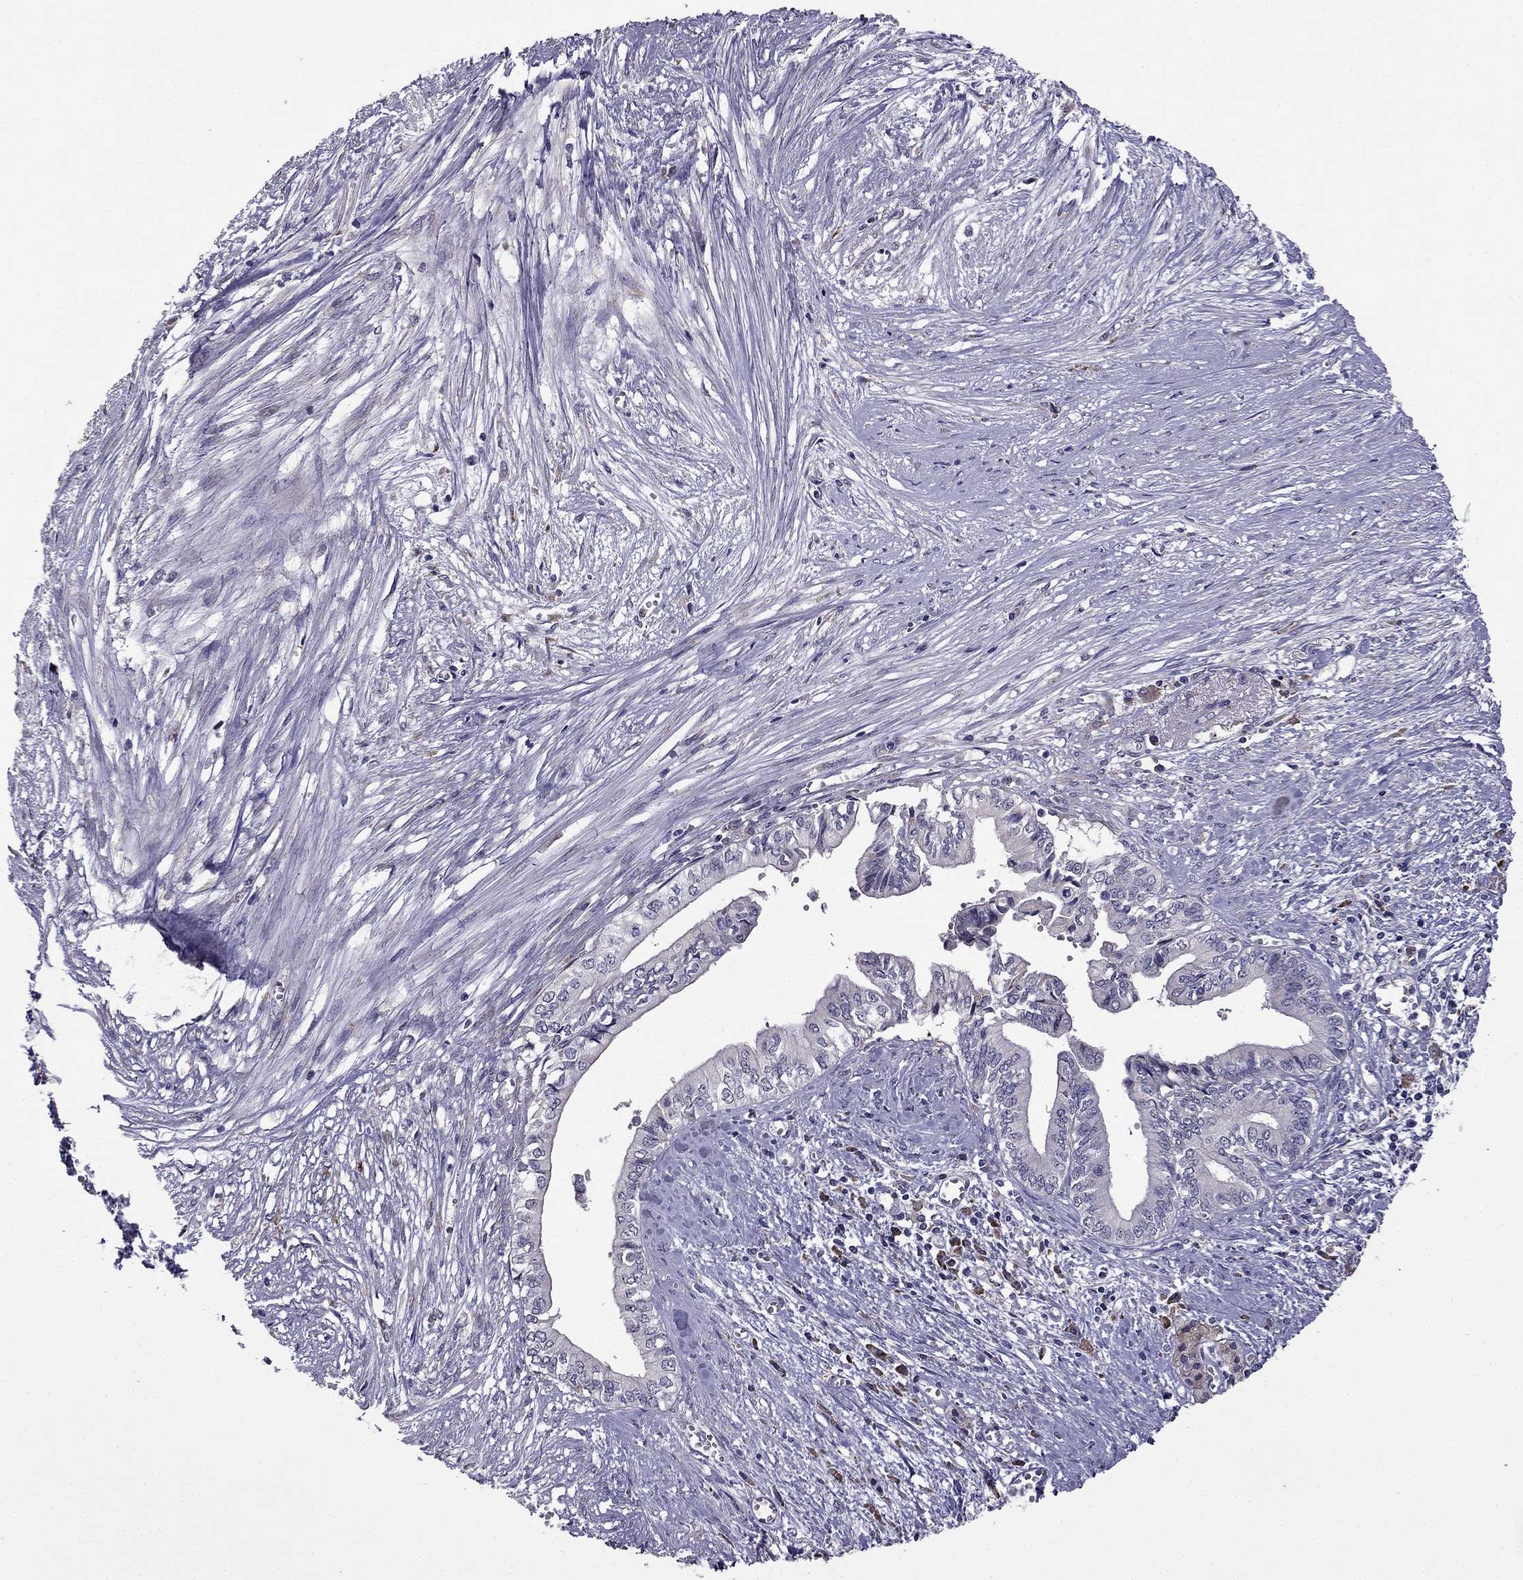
{"staining": {"intensity": "negative", "quantity": "none", "location": "none"}, "tissue": "pancreatic cancer", "cell_type": "Tumor cells", "image_type": "cancer", "snomed": [{"axis": "morphology", "description": "Adenocarcinoma, NOS"}, {"axis": "topography", "description": "Pancreas"}], "caption": "The image exhibits no significant positivity in tumor cells of pancreatic adenocarcinoma.", "gene": "CDH9", "patient": {"sex": "female", "age": 61}}